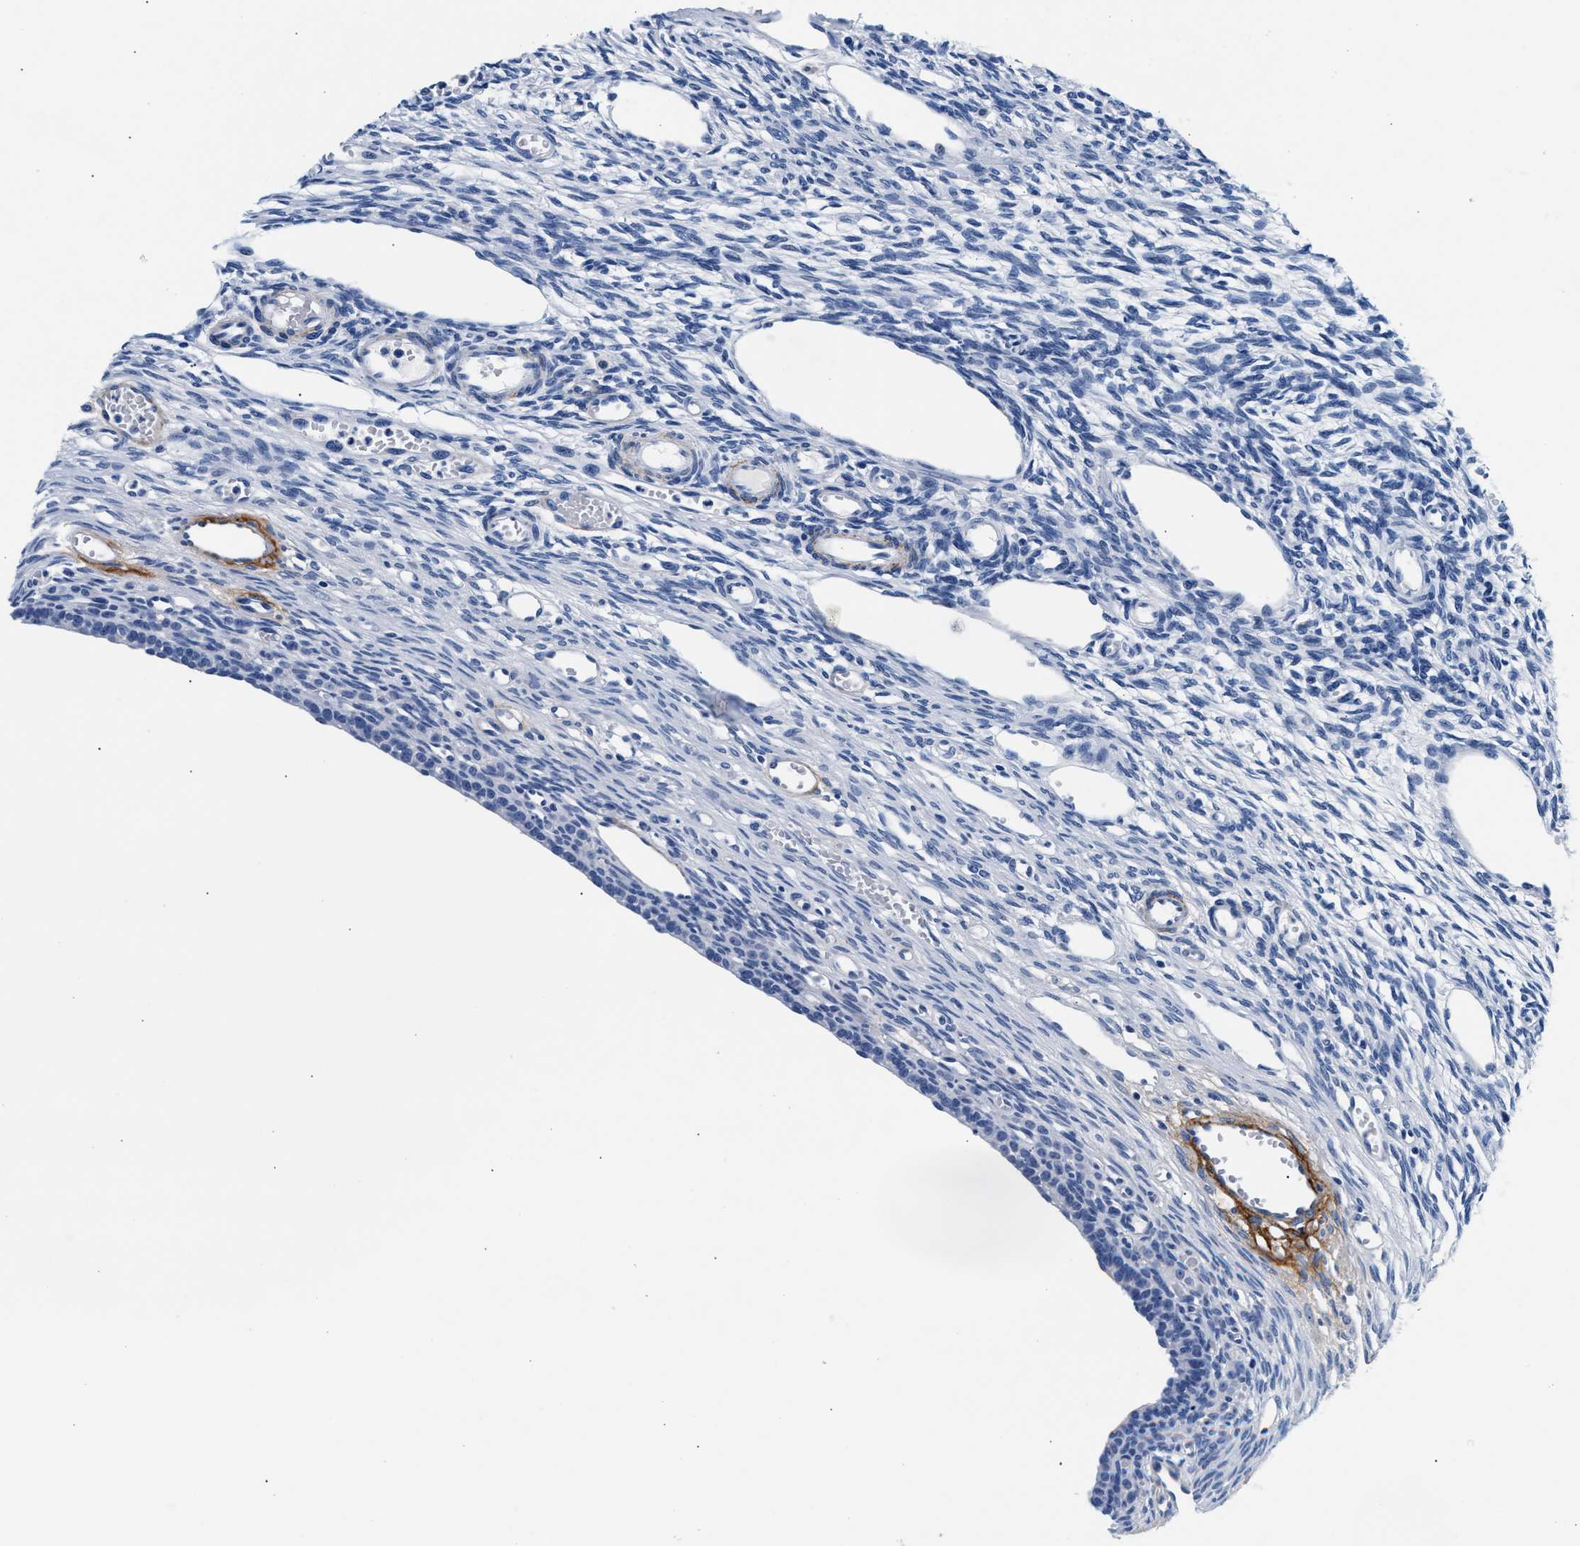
{"staining": {"intensity": "negative", "quantity": "none", "location": "none"}, "tissue": "ovary", "cell_type": "Follicle cells", "image_type": "normal", "snomed": [{"axis": "morphology", "description": "Normal tissue, NOS"}, {"axis": "topography", "description": "Ovary"}], "caption": "Micrograph shows no protein expression in follicle cells of benign ovary. Brightfield microscopy of immunohistochemistry stained with DAB (brown) and hematoxylin (blue), captured at high magnification.", "gene": "TNR", "patient": {"sex": "female", "age": 33}}